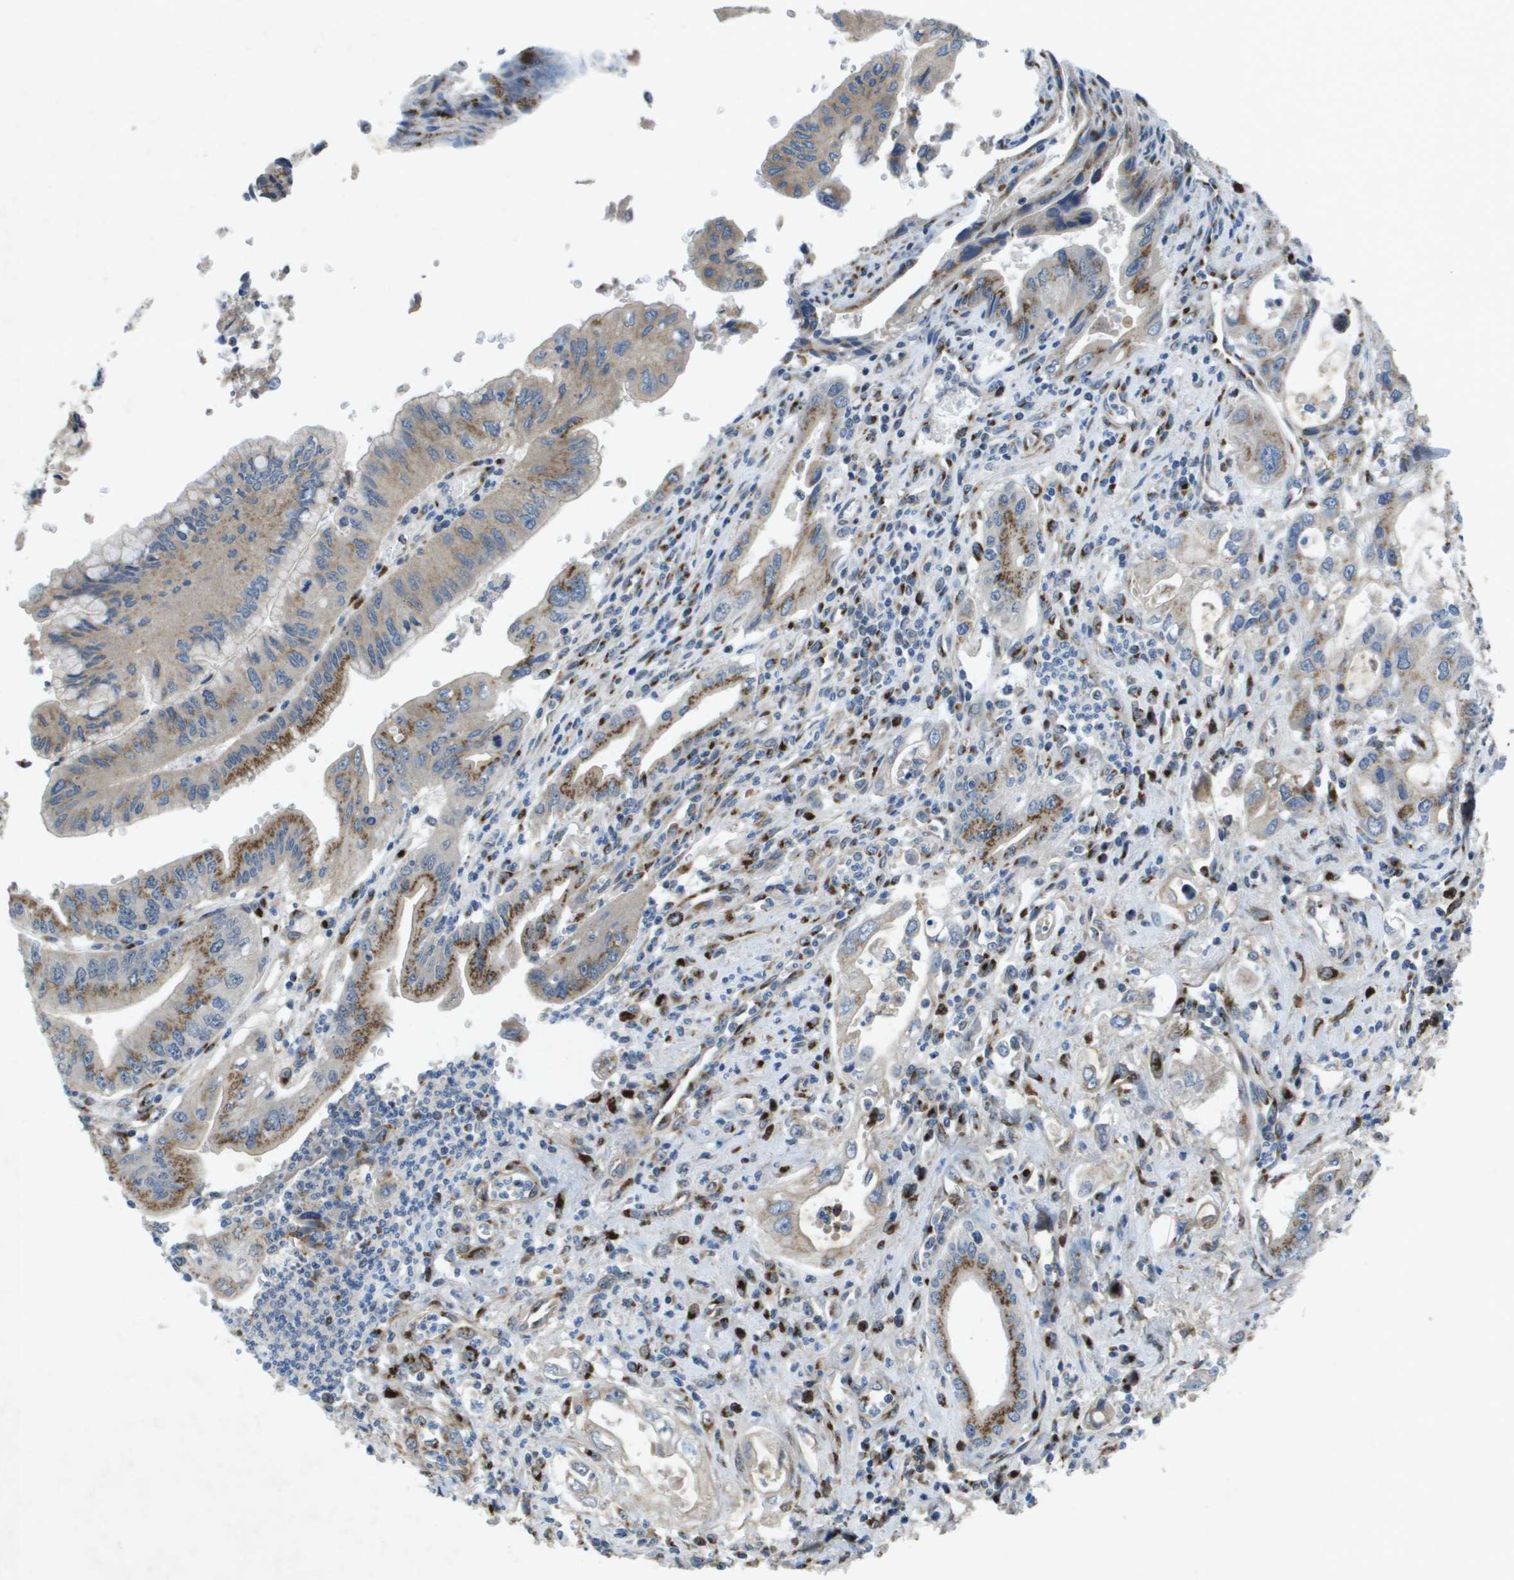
{"staining": {"intensity": "moderate", "quantity": "25%-75%", "location": "cytoplasmic/membranous"}, "tissue": "pancreatic cancer", "cell_type": "Tumor cells", "image_type": "cancer", "snomed": [{"axis": "morphology", "description": "Adenocarcinoma, NOS"}, {"axis": "topography", "description": "Pancreas"}], "caption": "A photomicrograph of human pancreatic cancer (adenocarcinoma) stained for a protein exhibits moderate cytoplasmic/membranous brown staining in tumor cells. Immunohistochemistry stains the protein in brown and the nuclei are stained blue.", "gene": "QSOX2", "patient": {"sex": "female", "age": 73}}